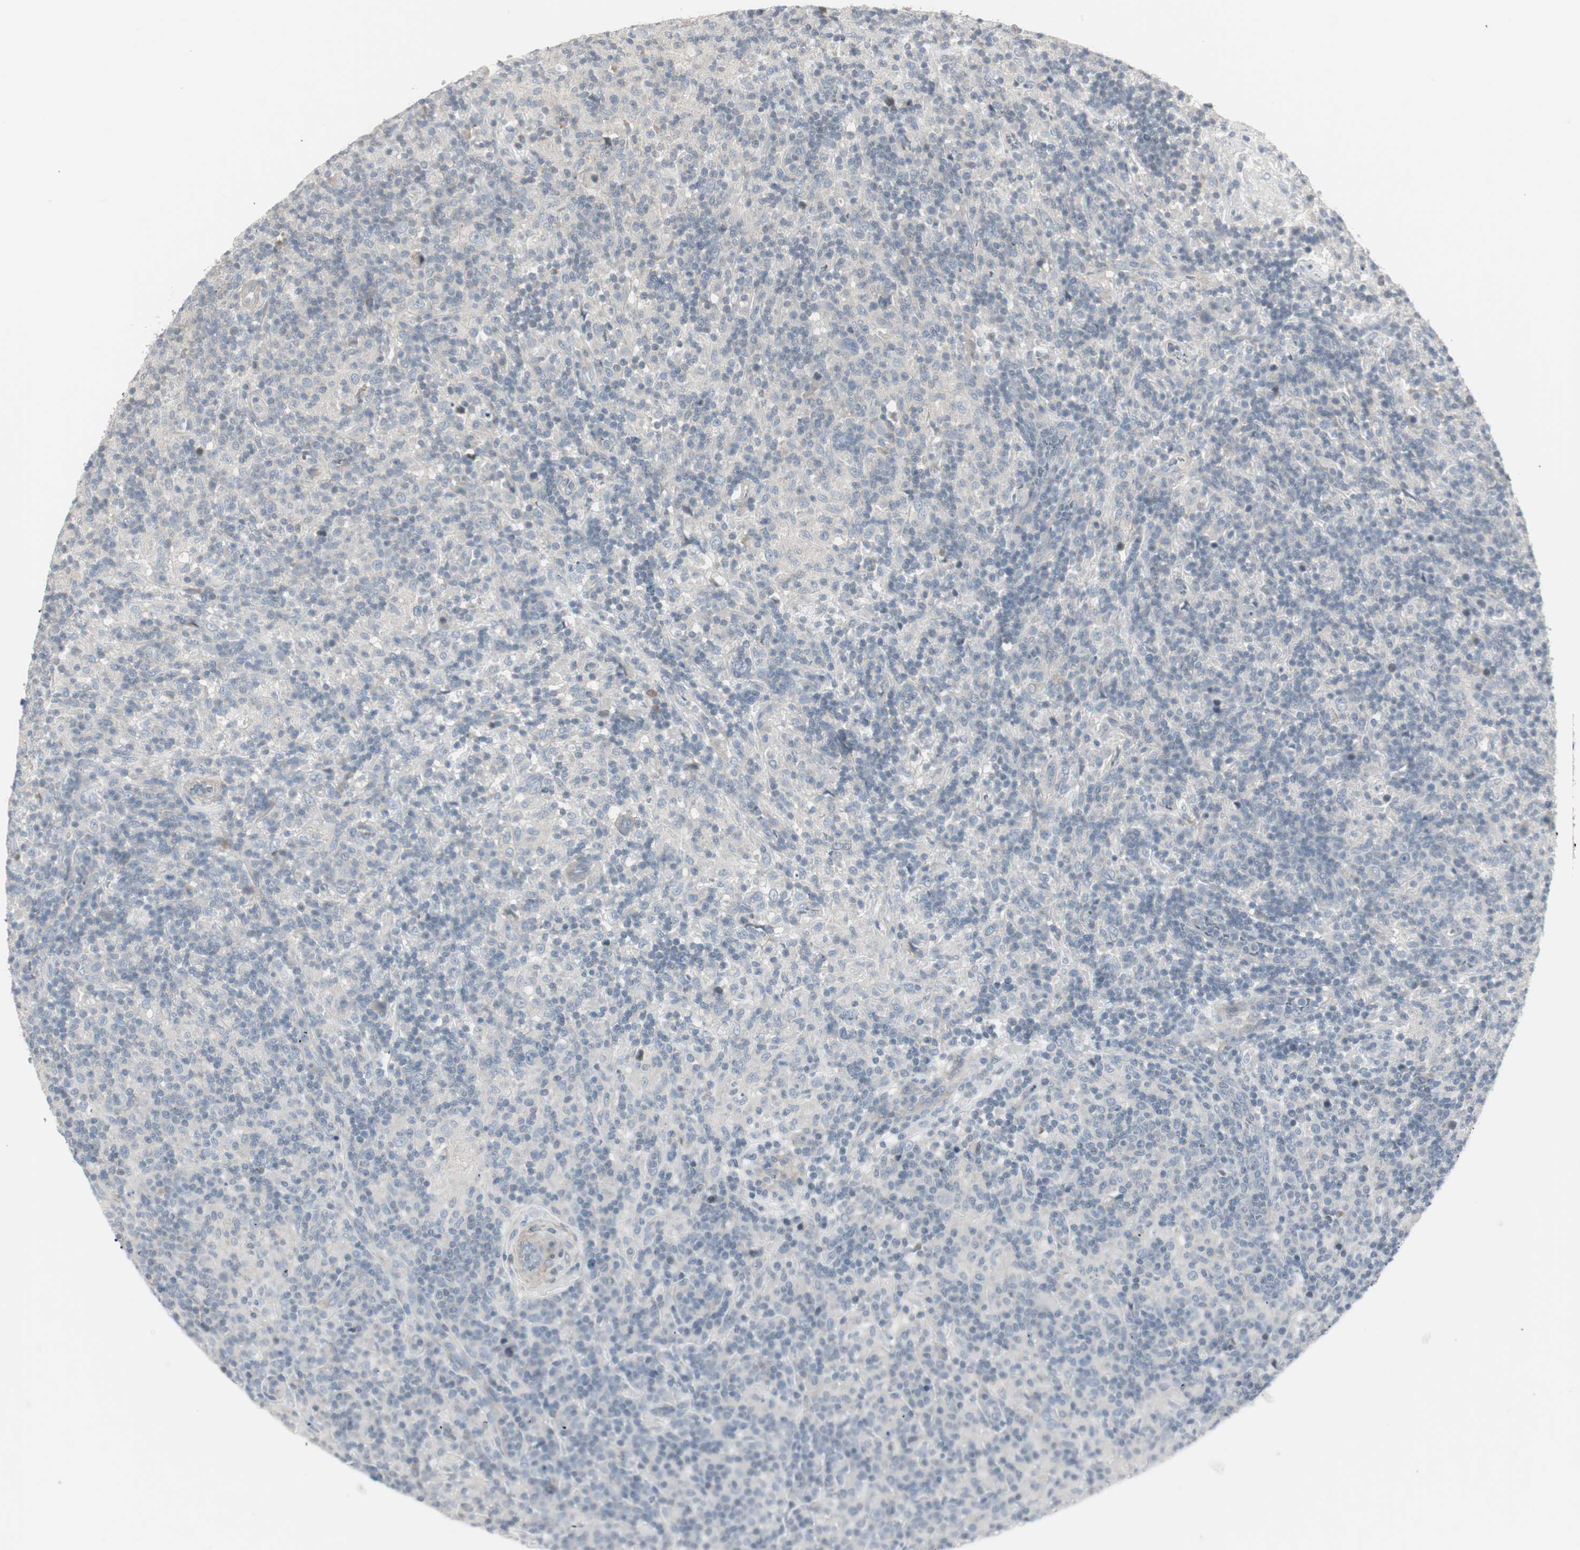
{"staining": {"intensity": "negative", "quantity": "none", "location": "none"}, "tissue": "lymphoma", "cell_type": "Tumor cells", "image_type": "cancer", "snomed": [{"axis": "morphology", "description": "Hodgkin's disease, NOS"}, {"axis": "topography", "description": "Lymph node"}], "caption": "Human lymphoma stained for a protein using immunohistochemistry demonstrates no expression in tumor cells.", "gene": "DMPK", "patient": {"sex": "male", "age": 70}}